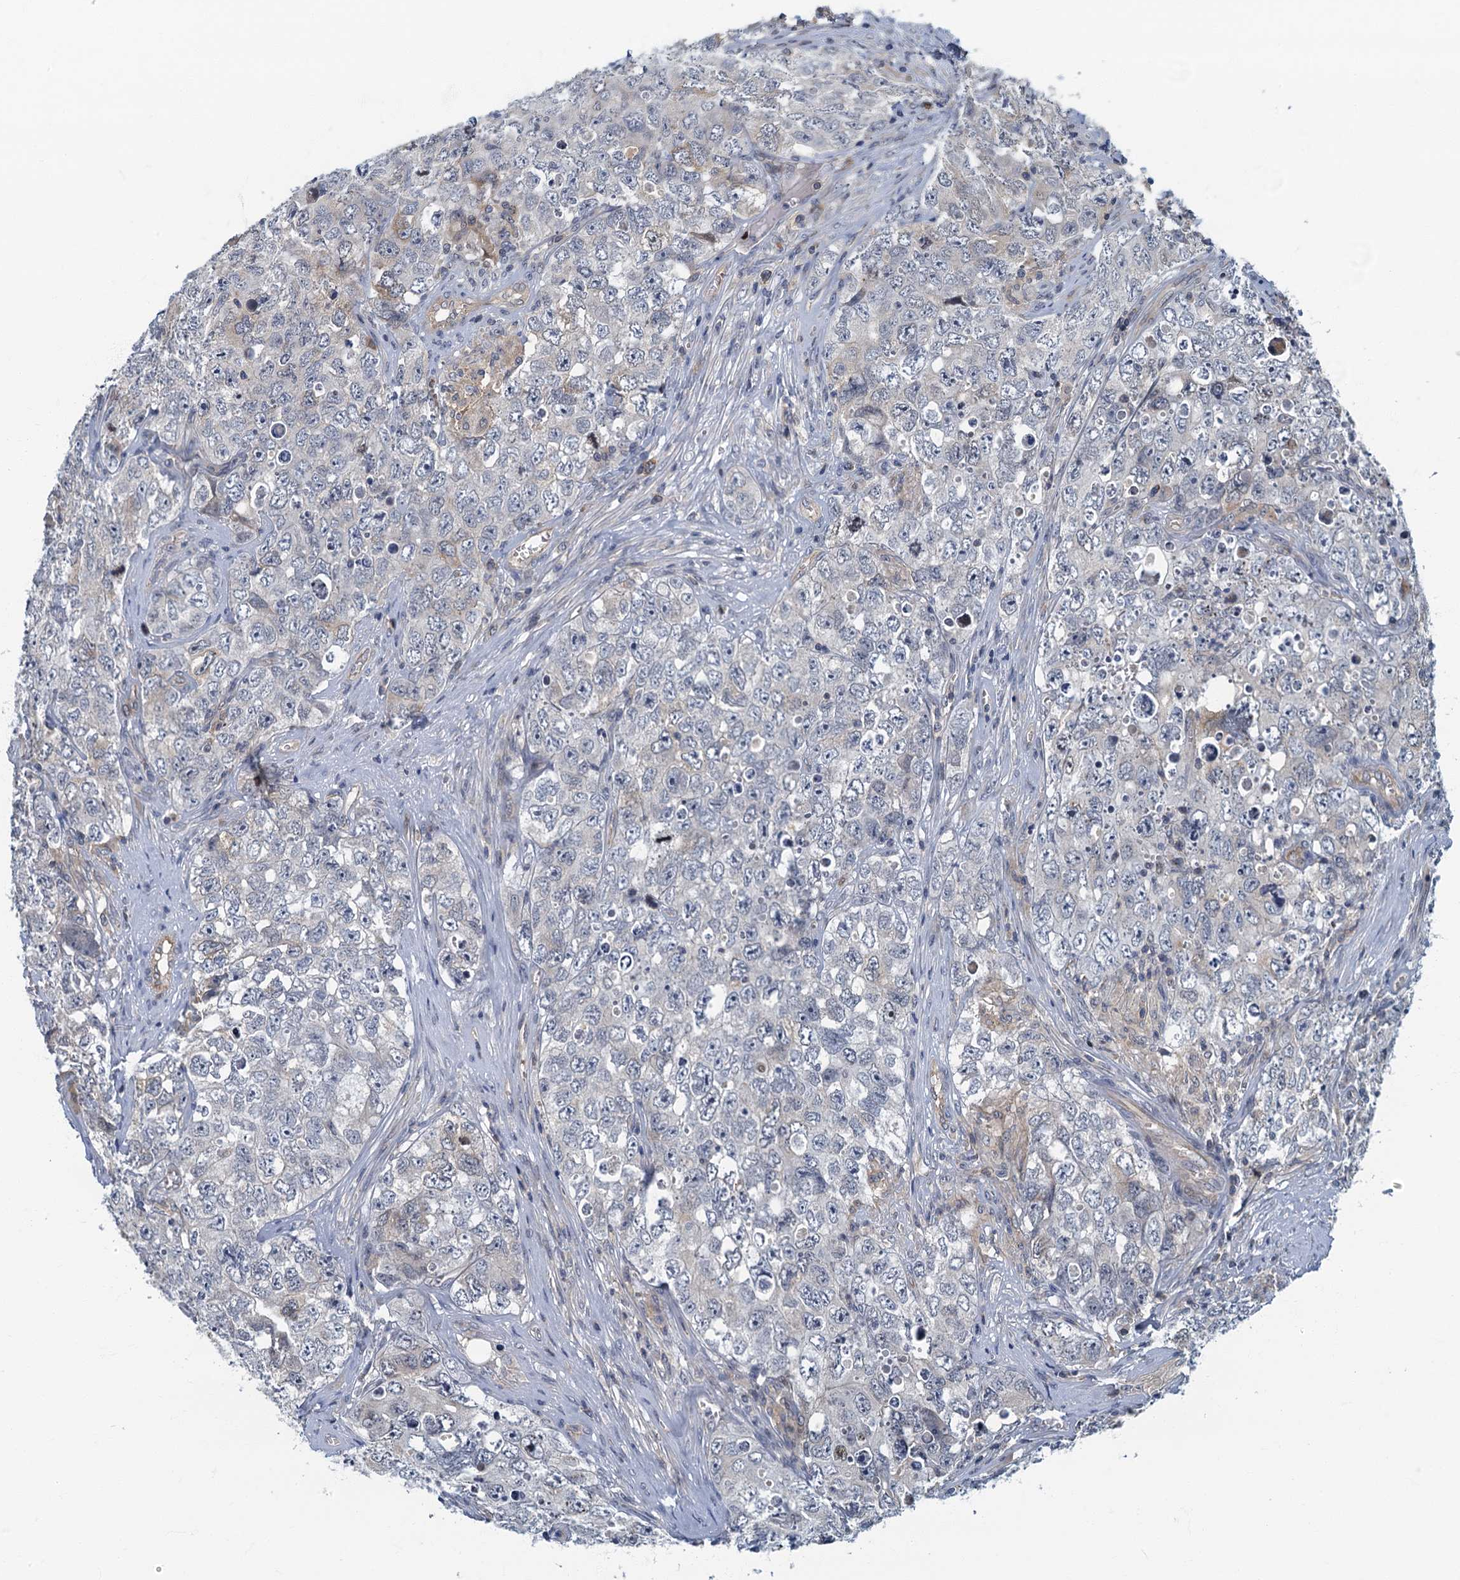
{"staining": {"intensity": "negative", "quantity": "none", "location": "none"}, "tissue": "testis cancer", "cell_type": "Tumor cells", "image_type": "cancer", "snomed": [{"axis": "morphology", "description": "Seminoma, NOS"}, {"axis": "morphology", "description": "Carcinoma, Embryonal, NOS"}, {"axis": "topography", "description": "Testis"}], "caption": "Testis cancer (seminoma) was stained to show a protein in brown. There is no significant expression in tumor cells.", "gene": "CKAP2L", "patient": {"sex": "male", "age": 43}}